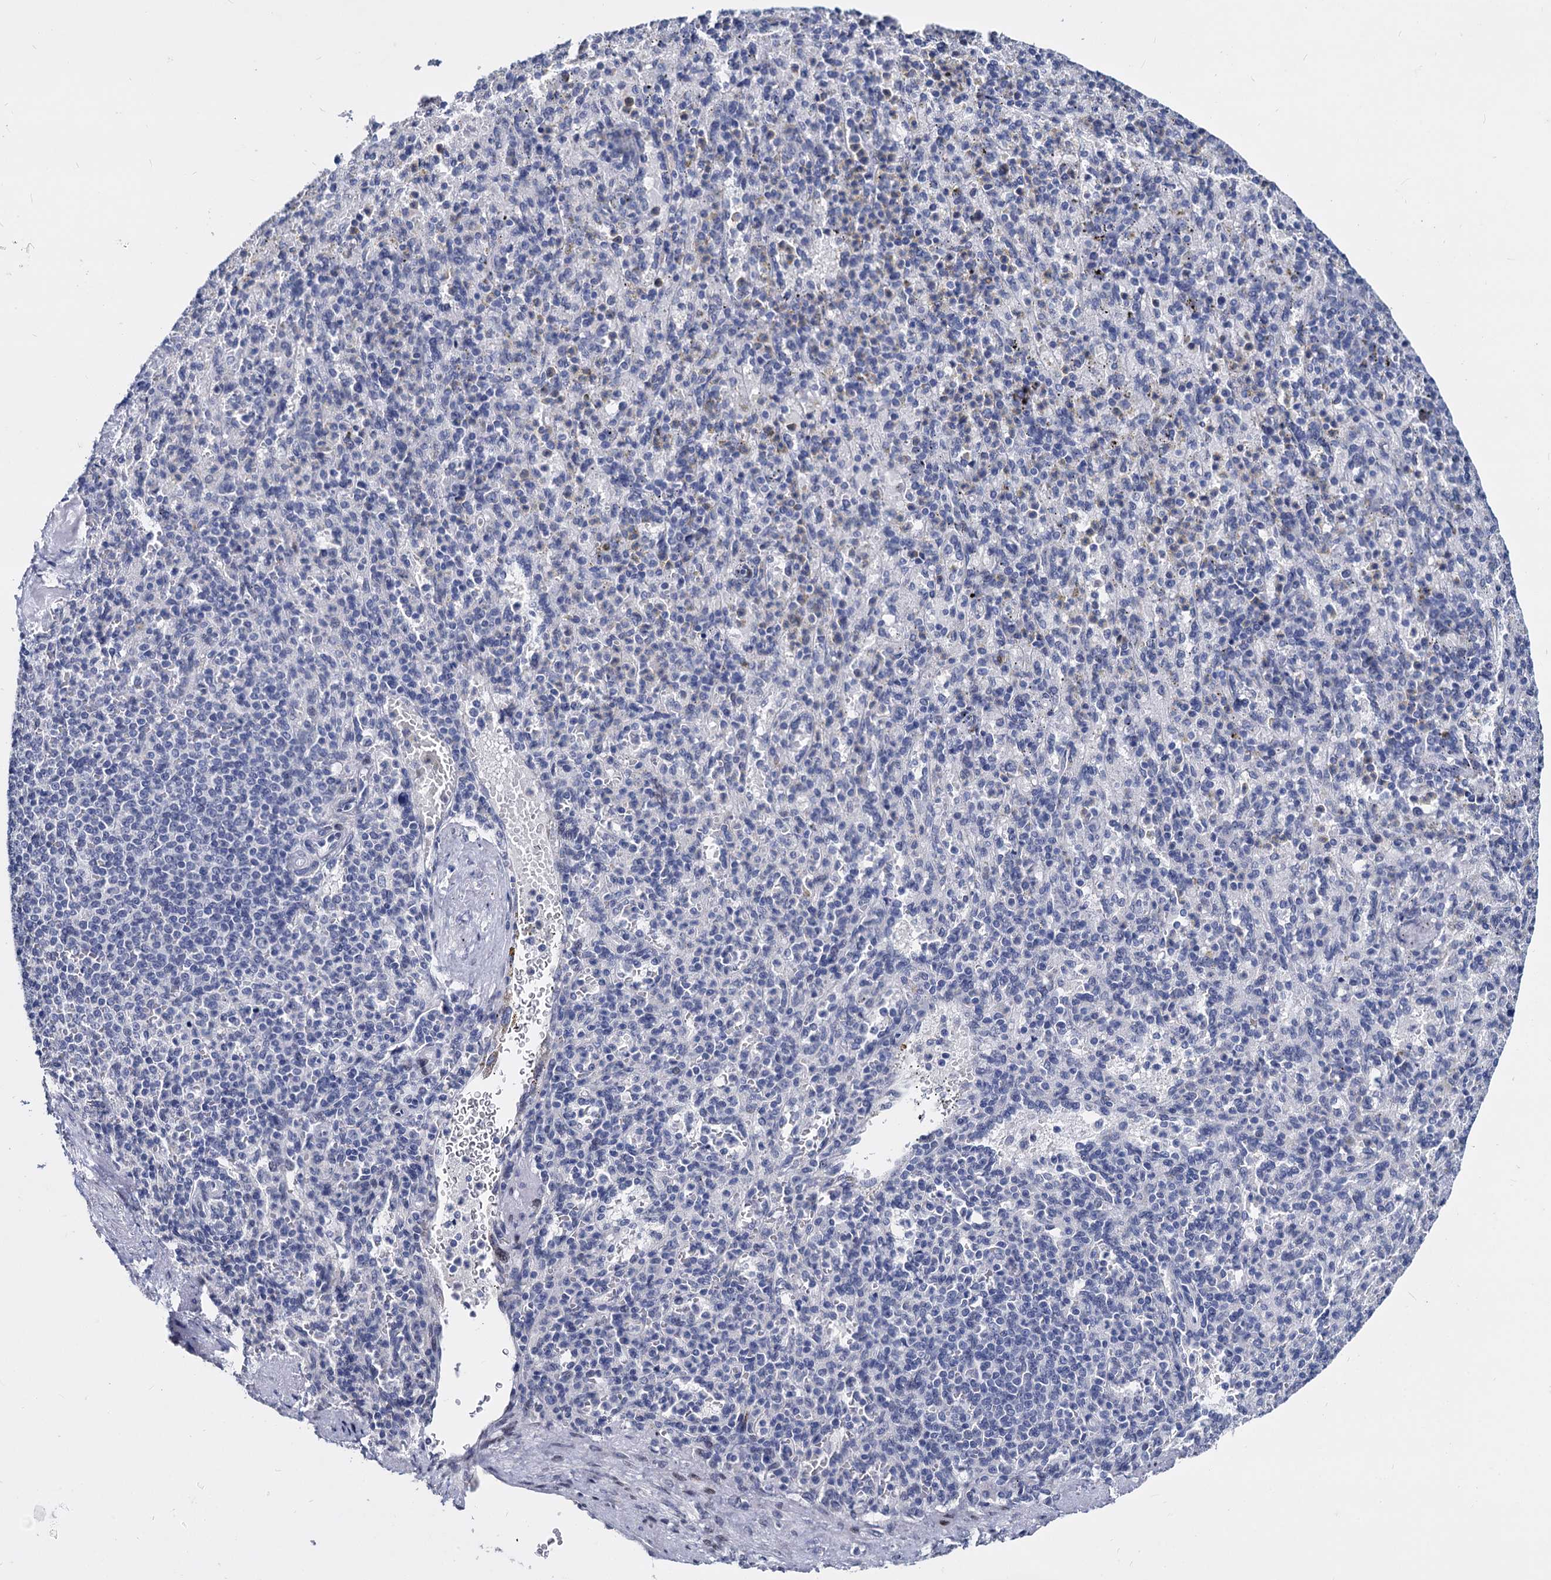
{"staining": {"intensity": "negative", "quantity": "none", "location": "none"}, "tissue": "spleen", "cell_type": "Cells in red pulp", "image_type": "normal", "snomed": [{"axis": "morphology", "description": "Normal tissue, NOS"}, {"axis": "topography", "description": "Spleen"}], "caption": "The IHC photomicrograph has no significant staining in cells in red pulp of spleen. Nuclei are stained in blue.", "gene": "MAGEA4", "patient": {"sex": "female", "age": 74}}